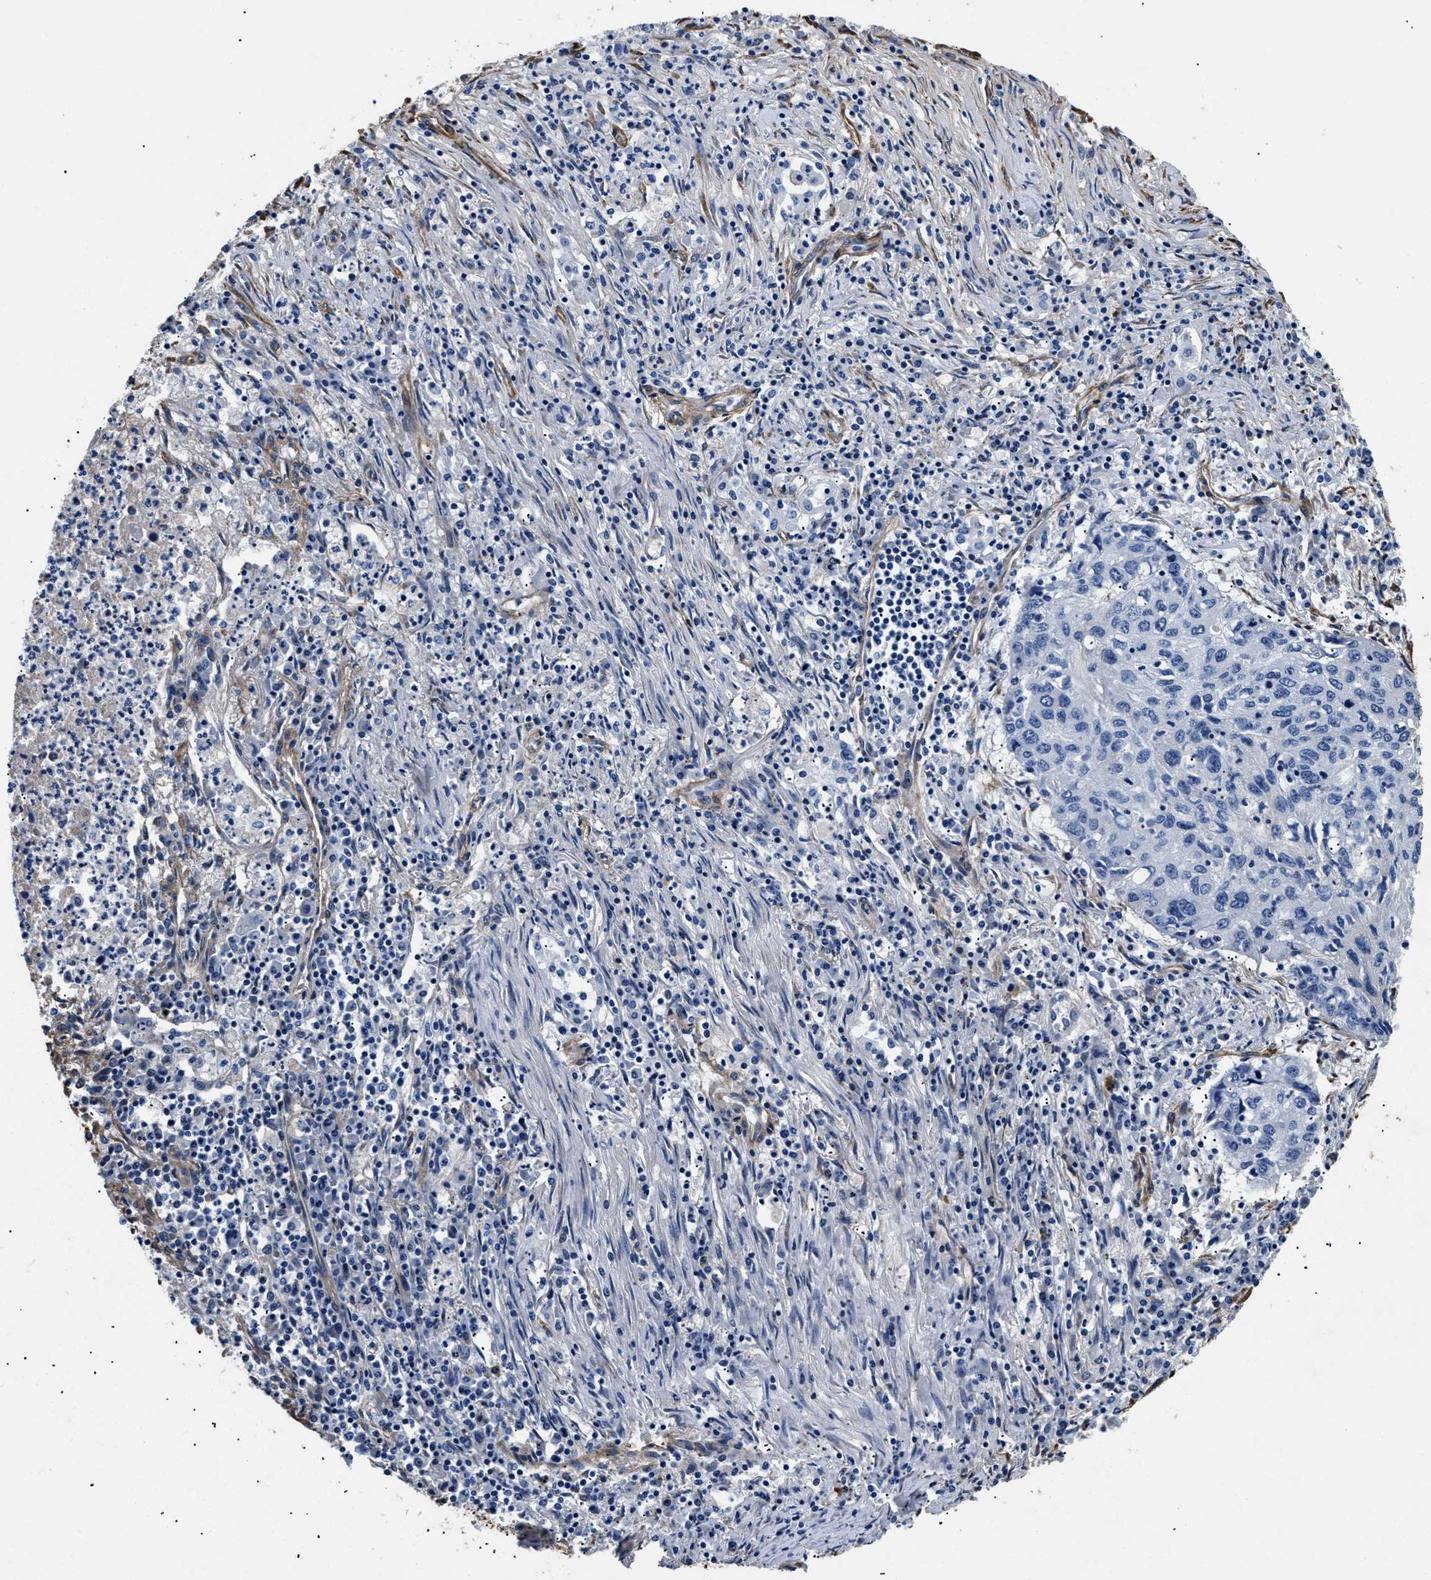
{"staining": {"intensity": "negative", "quantity": "none", "location": "none"}, "tissue": "lung cancer", "cell_type": "Tumor cells", "image_type": "cancer", "snomed": [{"axis": "morphology", "description": "Squamous cell carcinoma, NOS"}, {"axis": "topography", "description": "Lung"}], "caption": "A high-resolution photomicrograph shows immunohistochemistry (IHC) staining of lung cancer, which exhibits no significant staining in tumor cells. (DAB (3,3'-diaminobenzidine) immunohistochemistry (IHC) with hematoxylin counter stain).", "gene": "LAMA3", "patient": {"sex": "female", "age": 63}}